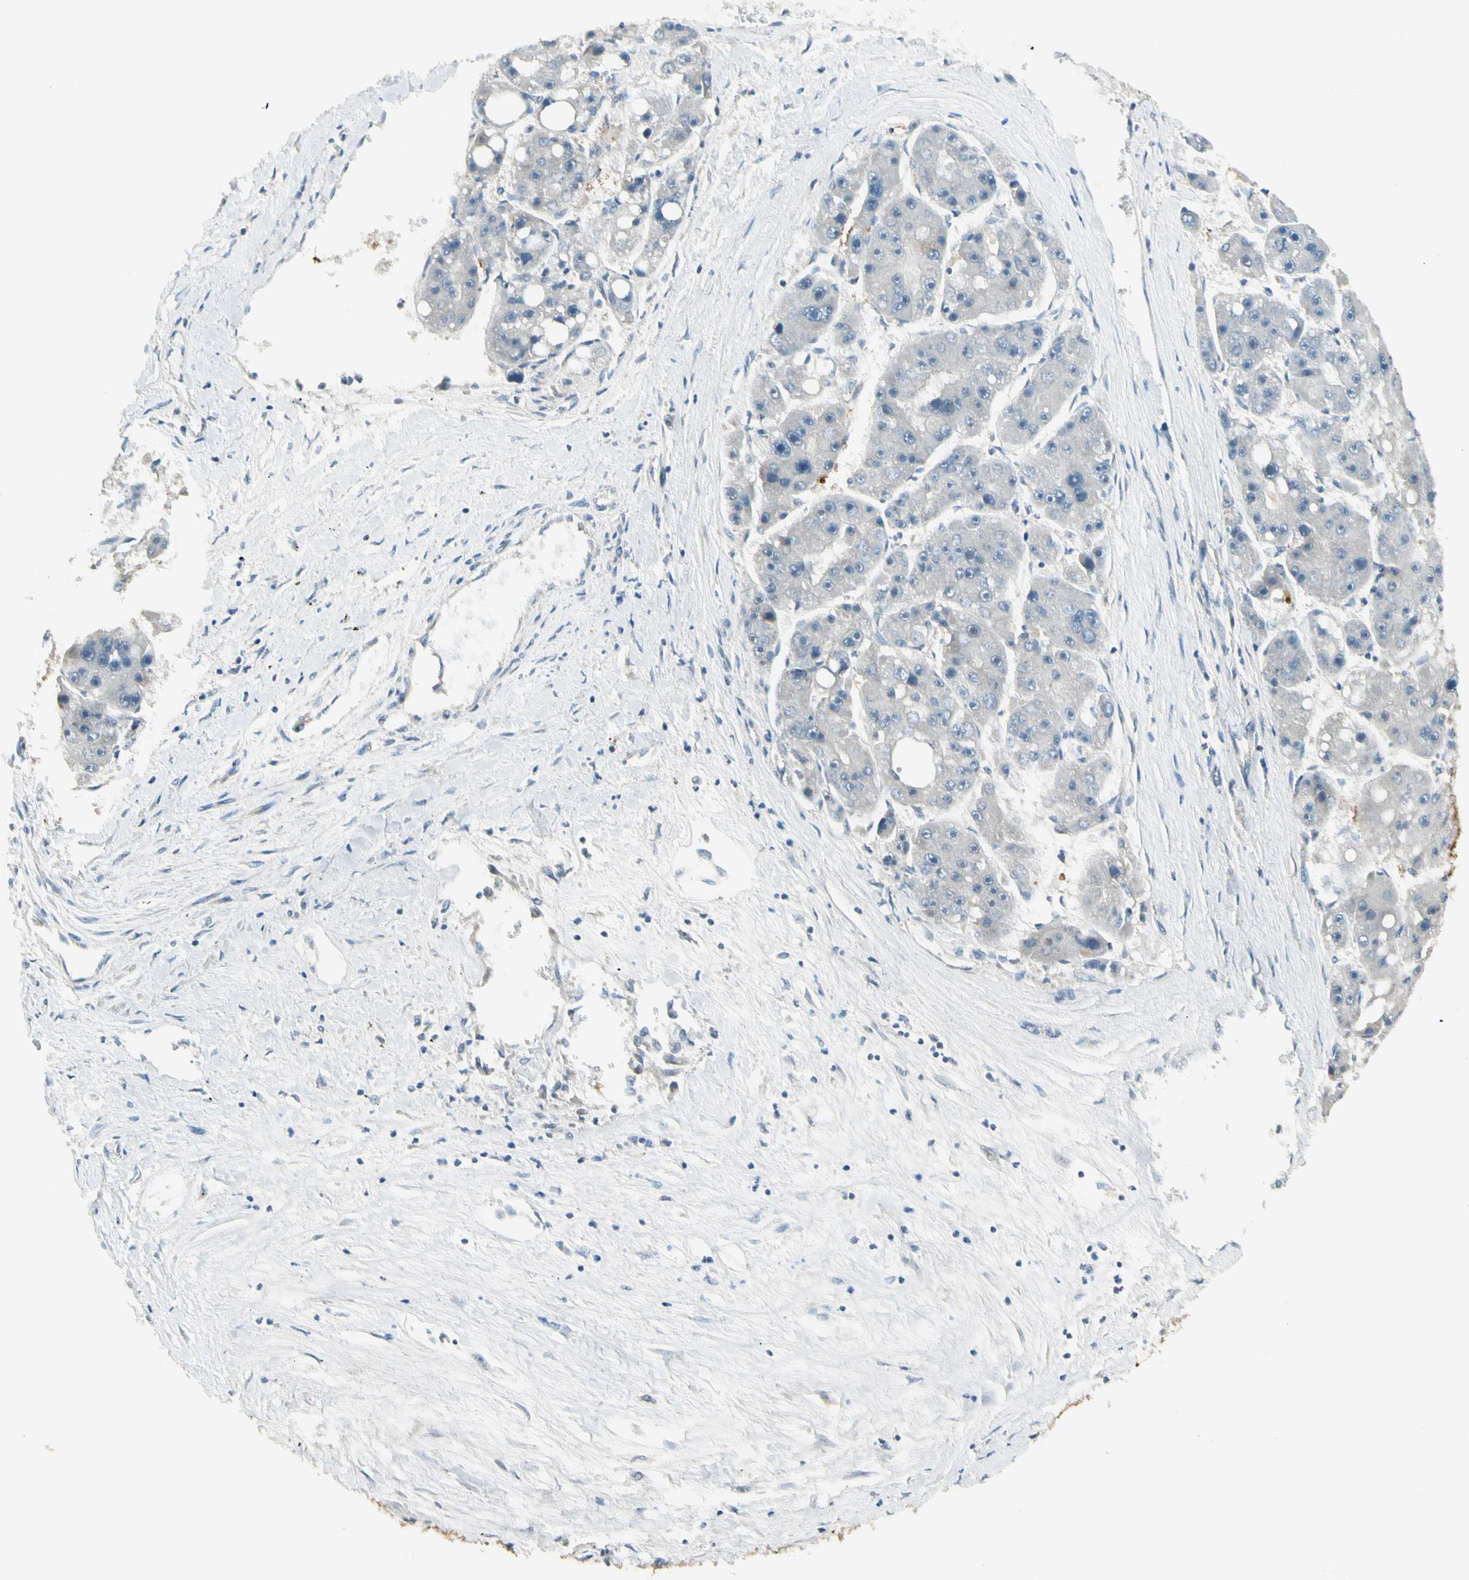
{"staining": {"intensity": "negative", "quantity": "none", "location": "none"}, "tissue": "liver cancer", "cell_type": "Tumor cells", "image_type": "cancer", "snomed": [{"axis": "morphology", "description": "Carcinoma, Hepatocellular, NOS"}, {"axis": "topography", "description": "Liver"}], "caption": "Immunohistochemistry (IHC) of human liver hepatocellular carcinoma shows no positivity in tumor cells. (Stains: DAB immunohistochemistry with hematoxylin counter stain, Microscopy: brightfield microscopy at high magnification).", "gene": "P3H2", "patient": {"sex": "female", "age": 61}}